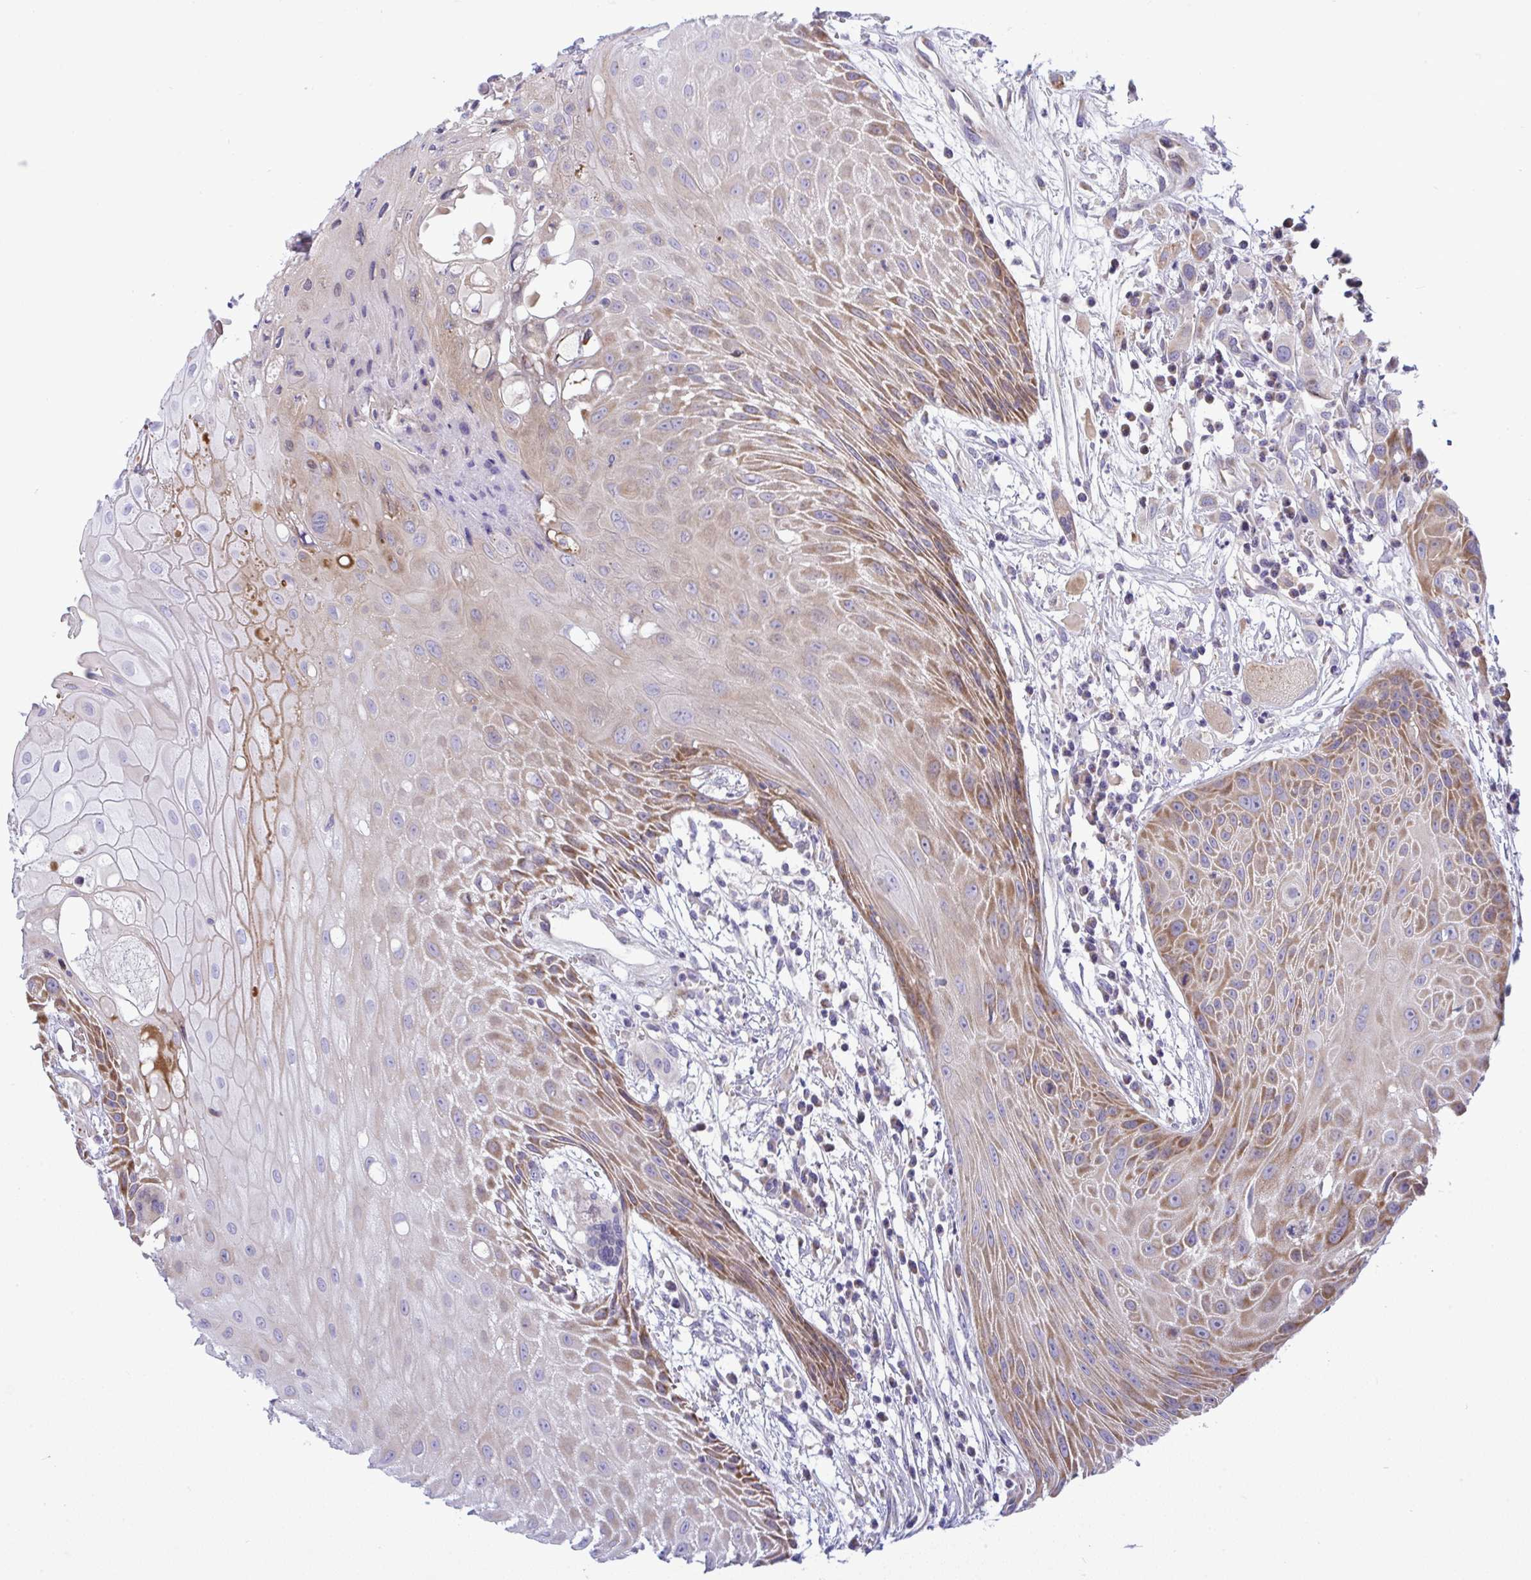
{"staining": {"intensity": "moderate", "quantity": "25%-75%", "location": "cytoplasmic/membranous"}, "tissue": "head and neck cancer", "cell_type": "Tumor cells", "image_type": "cancer", "snomed": [{"axis": "morphology", "description": "Squamous cell carcinoma, NOS"}, {"axis": "topography", "description": "Head-Neck"}], "caption": "Tumor cells show medium levels of moderate cytoplasmic/membranous expression in about 25%-75% of cells in human squamous cell carcinoma (head and neck). The protein is stained brown, and the nuclei are stained in blue (DAB (3,3'-diaminobenzidine) IHC with brightfield microscopy, high magnification).", "gene": "NTN1", "patient": {"sex": "female", "age": 73}}